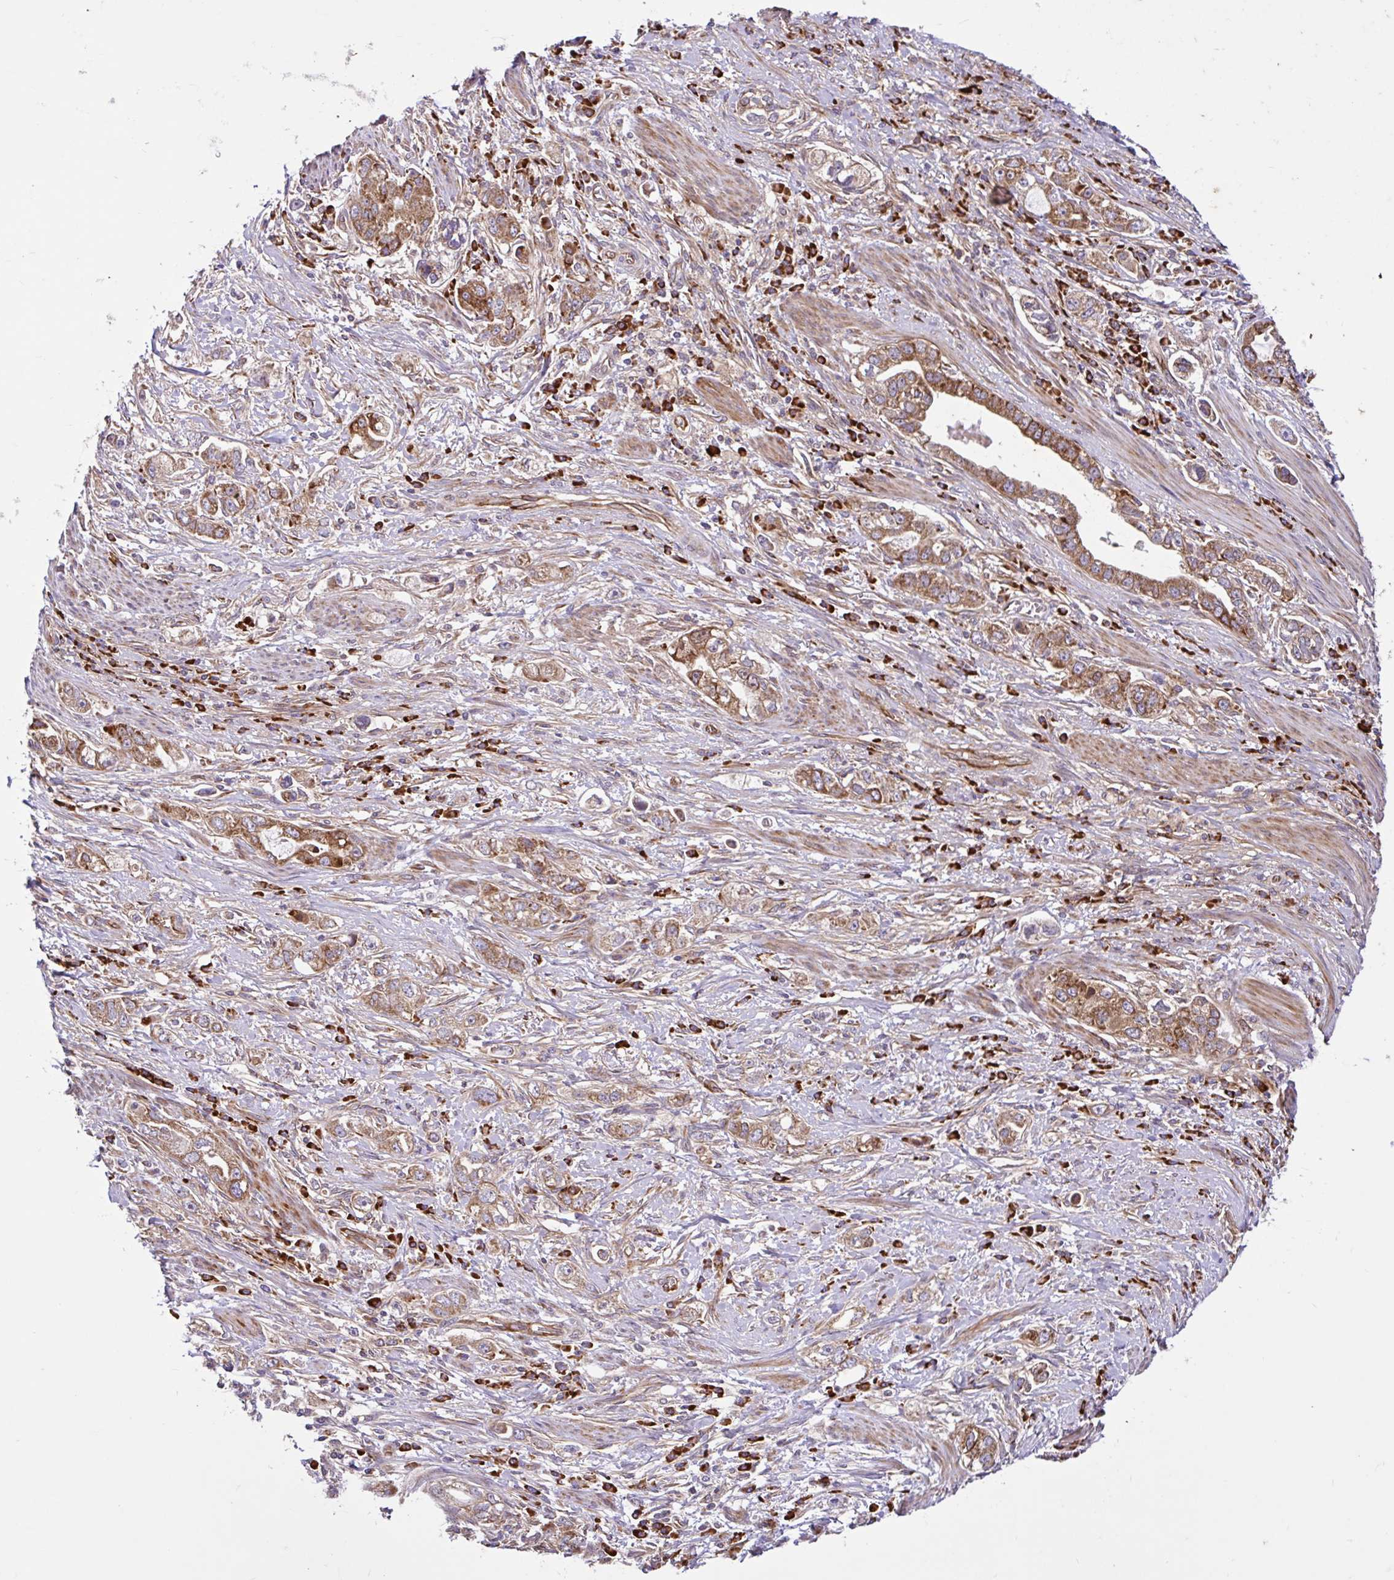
{"staining": {"intensity": "moderate", "quantity": ">75%", "location": "cytoplasmic/membranous"}, "tissue": "stomach cancer", "cell_type": "Tumor cells", "image_type": "cancer", "snomed": [{"axis": "morphology", "description": "Adenocarcinoma, NOS"}, {"axis": "topography", "description": "Stomach, lower"}], "caption": "This histopathology image demonstrates IHC staining of human stomach cancer (adenocarcinoma), with medium moderate cytoplasmic/membranous expression in about >75% of tumor cells.", "gene": "NTPCR", "patient": {"sex": "female", "age": 93}}